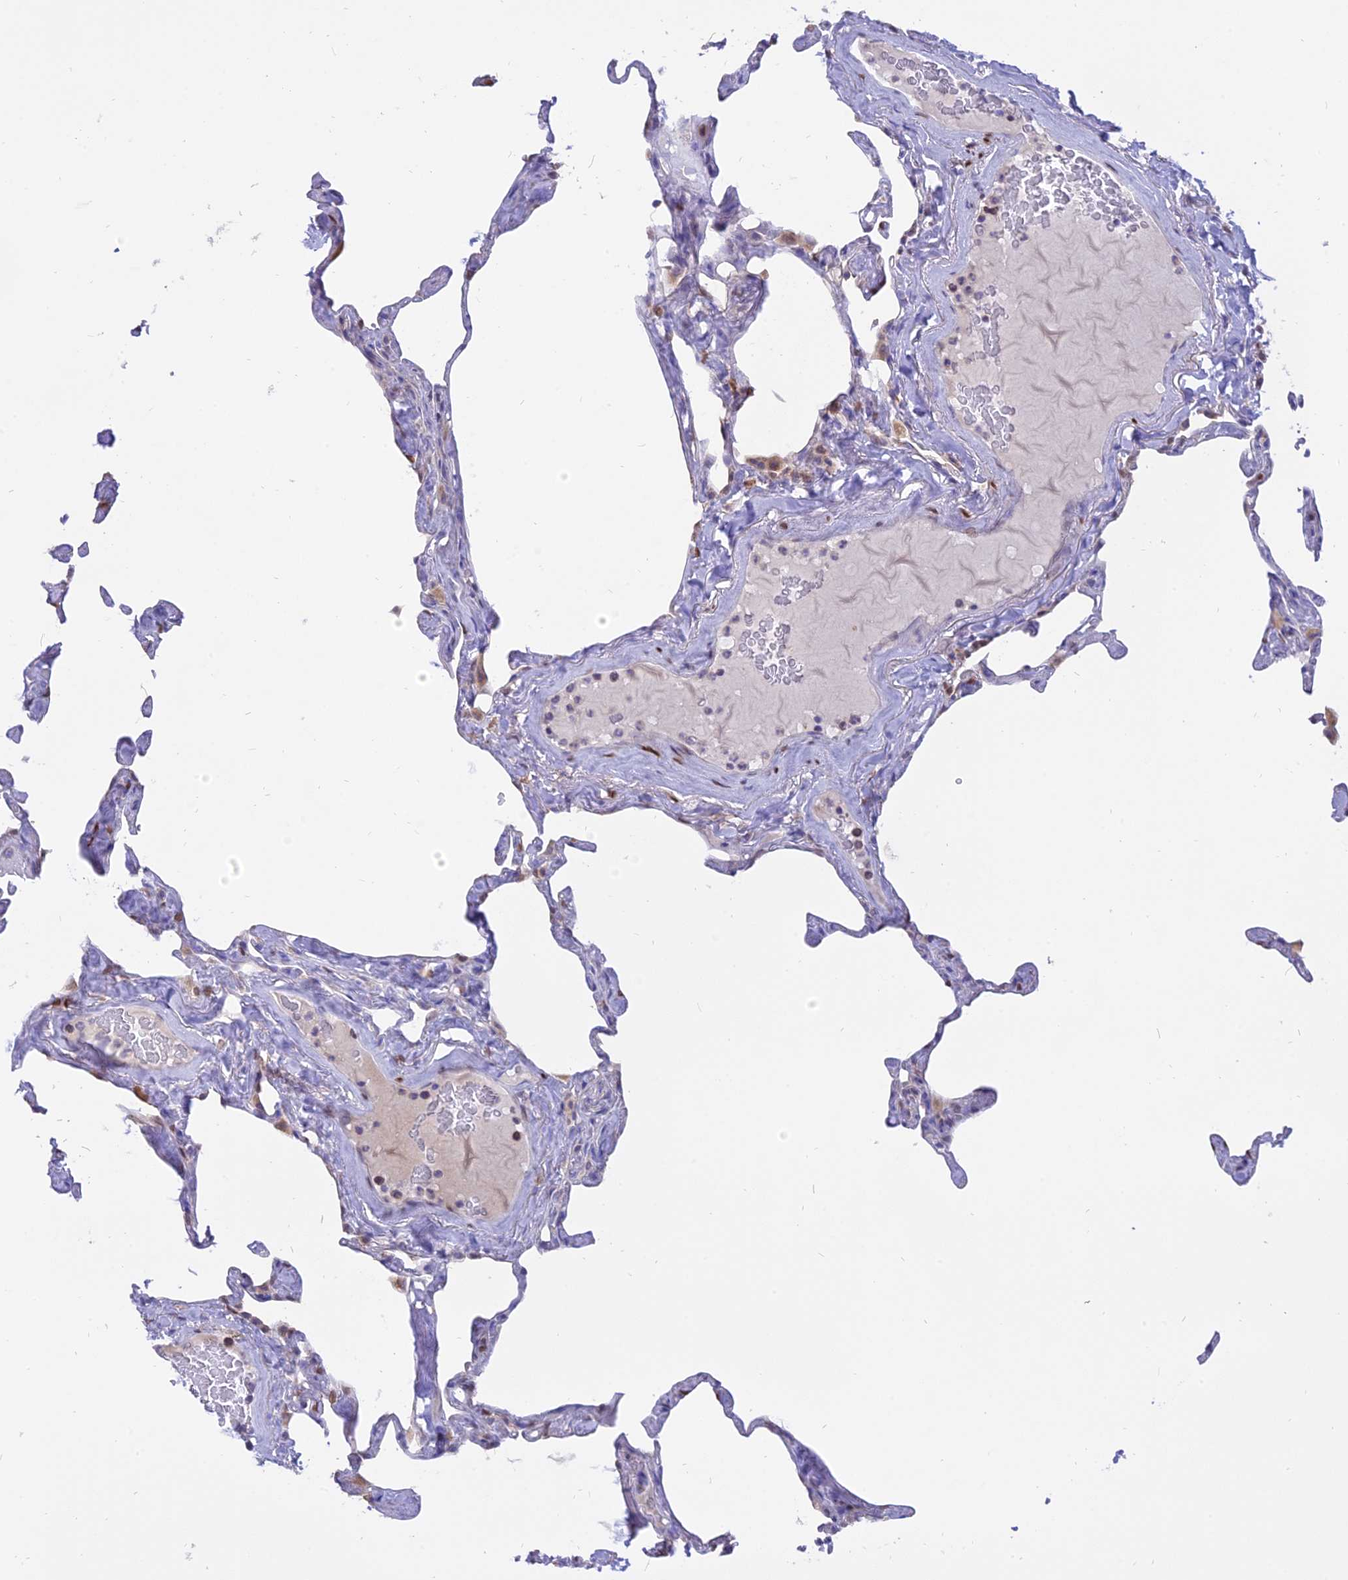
{"staining": {"intensity": "moderate", "quantity": "<25%", "location": "nuclear"}, "tissue": "lung", "cell_type": "Alveolar cells", "image_type": "normal", "snomed": [{"axis": "morphology", "description": "Normal tissue, NOS"}, {"axis": "topography", "description": "Lung"}], "caption": "Unremarkable lung was stained to show a protein in brown. There is low levels of moderate nuclear positivity in approximately <25% of alveolar cells.", "gene": "CENPV", "patient": {"sex": "male", "age": 65}}